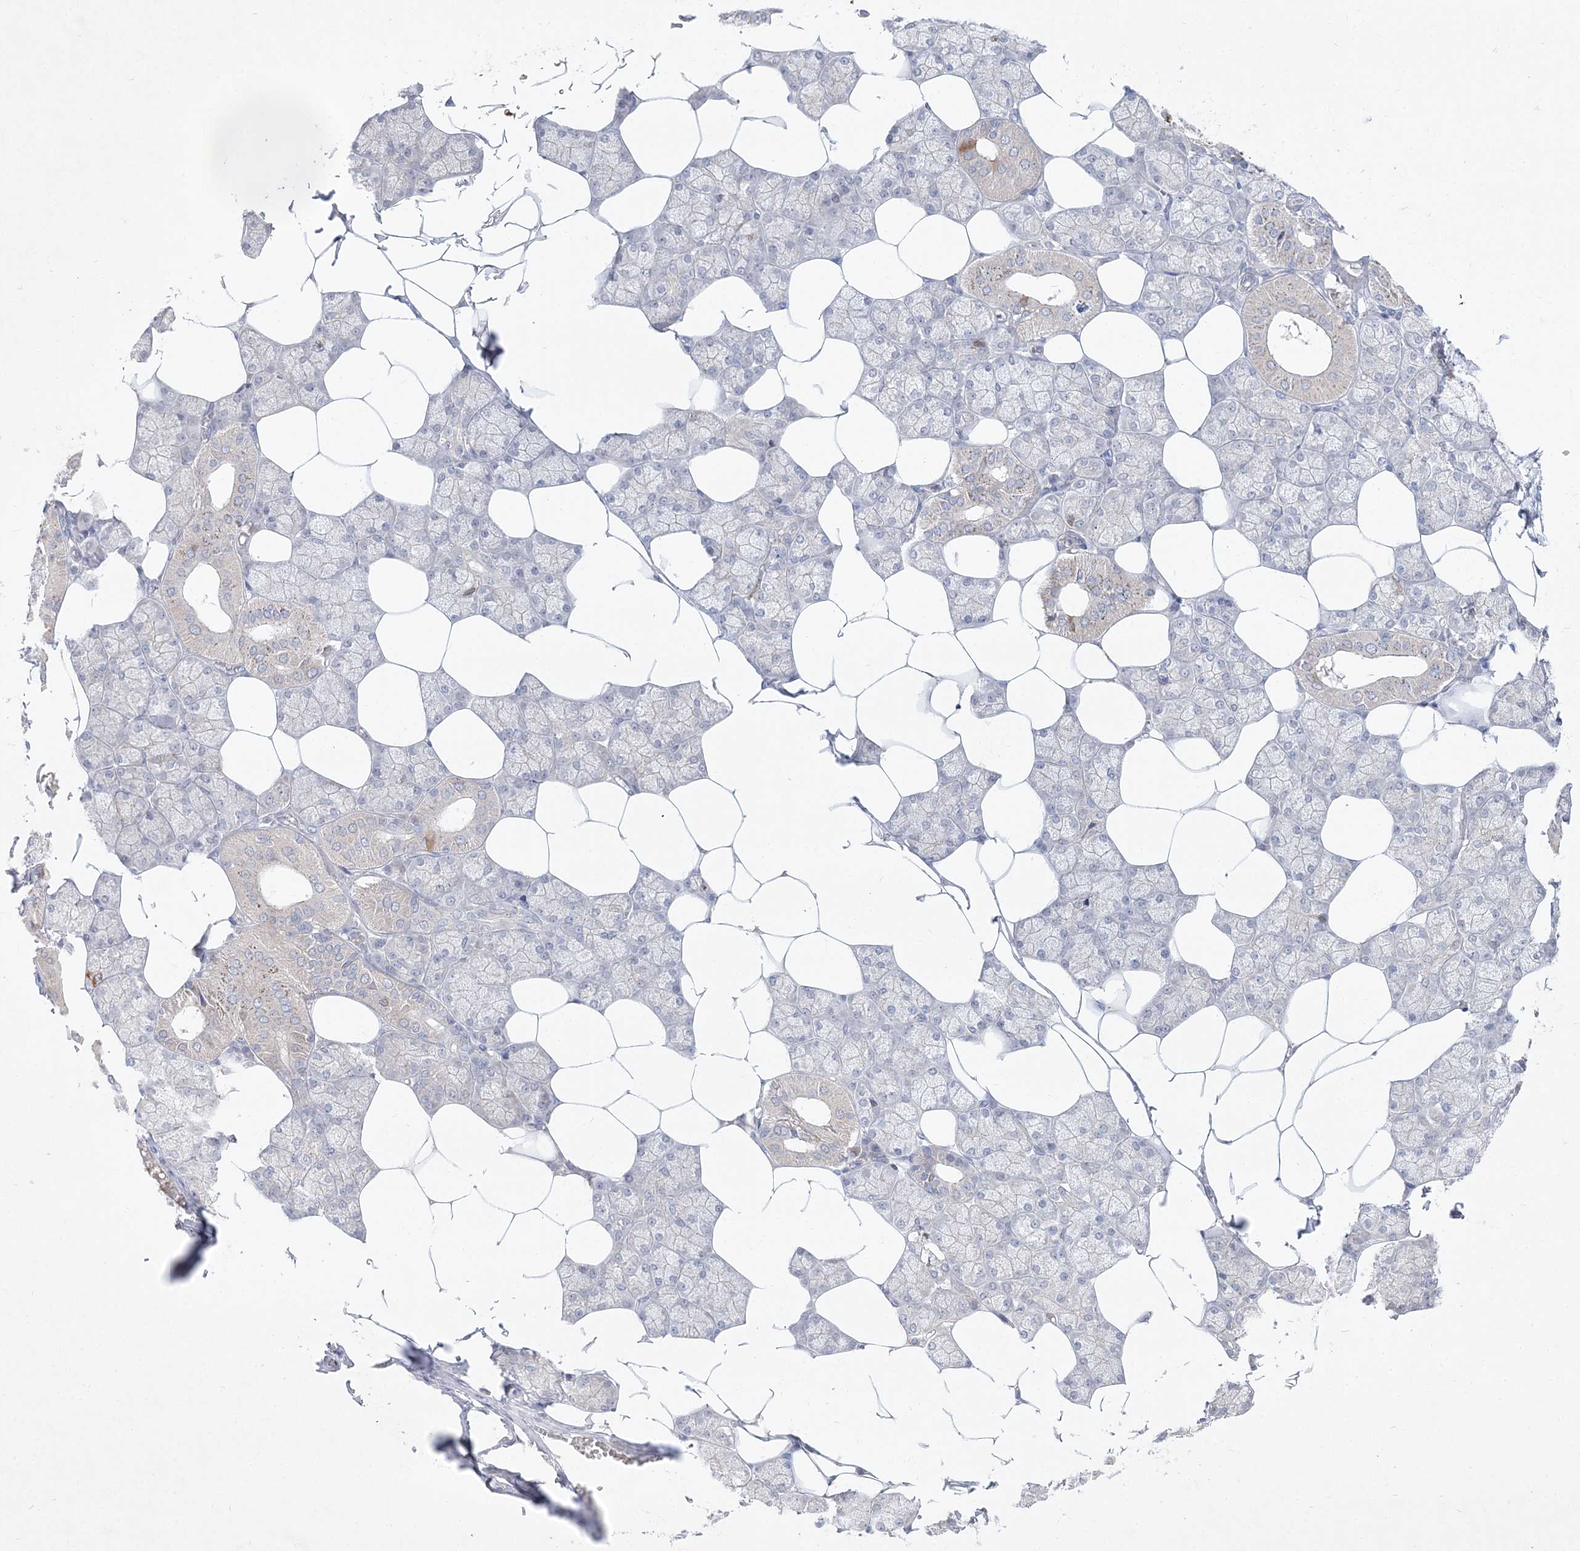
{"staining": {"intensity": "weak", "quantity": "<25%", "location": "cytoplasmic/membranous"}, "tissue": "salivary gland", "cell_type": "Glandular cells", "image_type": "normal", "snomed": [{"axis": "morphology", "description": "Normal tissue, NOS"}, {"axis": "topography", "description": "Salivary gland"}], "caption": "Normal salivary gland was stained to show a protein in brown. There is no significant staining in glandular cells. (Brightfield microscopy of DAB (3,3'-diaminobenzidine) immunohistochemistry at high magnification).", "gene": "CLNK", "patient": {"sex": "male", "age": 62}}